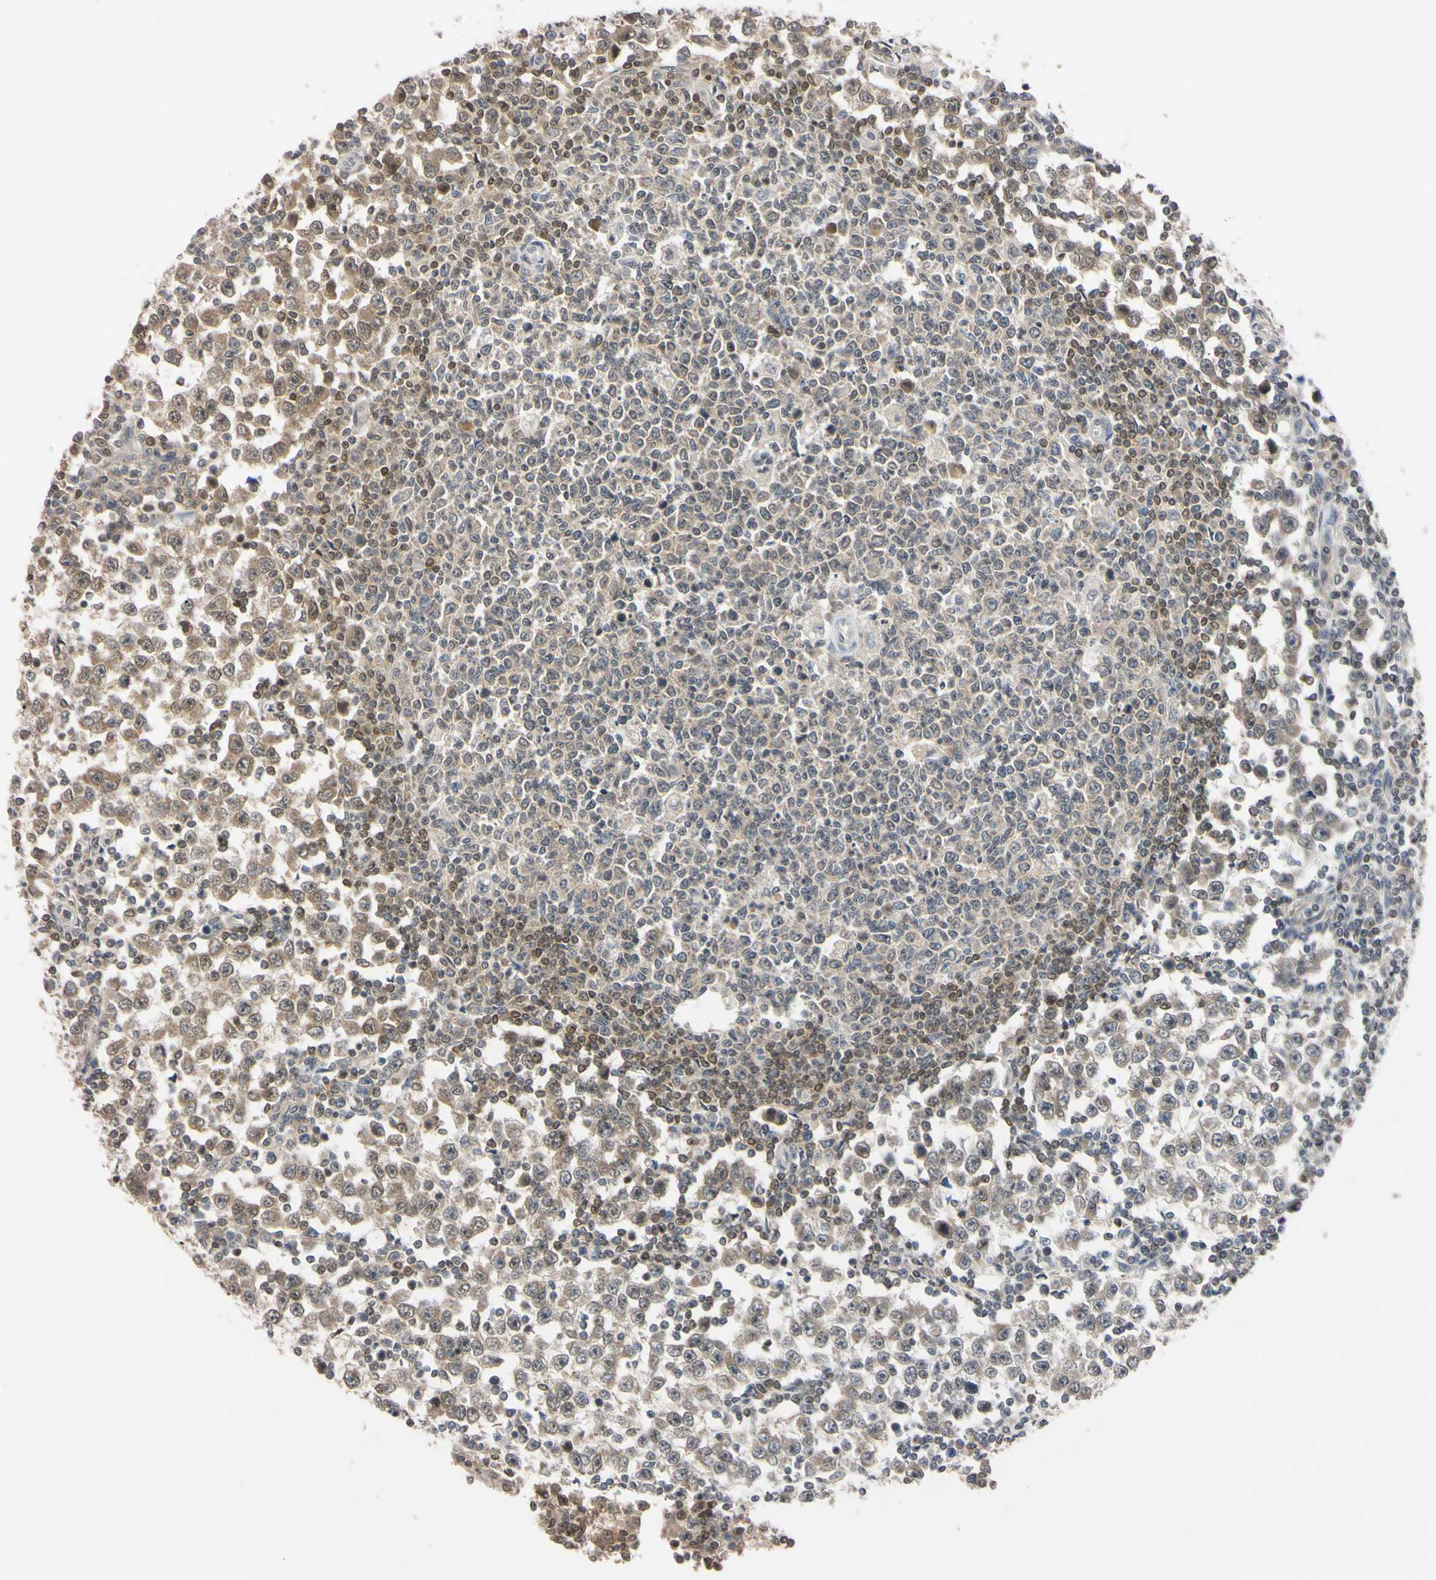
{"staining": {"intensity": "weak", "quantity": ">75%", "location": "cytoplasmic/membranous"}, "tissue": "testis cancer", "cell_type": "Tumor cells", "image_type": "cancer", "snomed": [{"axis": "morphology", "description": "Seminoma, NOS"}, {"axis": "topography", "description": "Testis"}], "caption": "A brown stain highlights weak cytoplasmic/membranous positivity of a protein in seminoma (testis) tumor cells. Using DAB (brown) and hematoxylin (blue) stains, captured at high magnification using brightfield microscopy.", "gene": "UBE2I", "patient": {"sex": "male", "age": 65}}